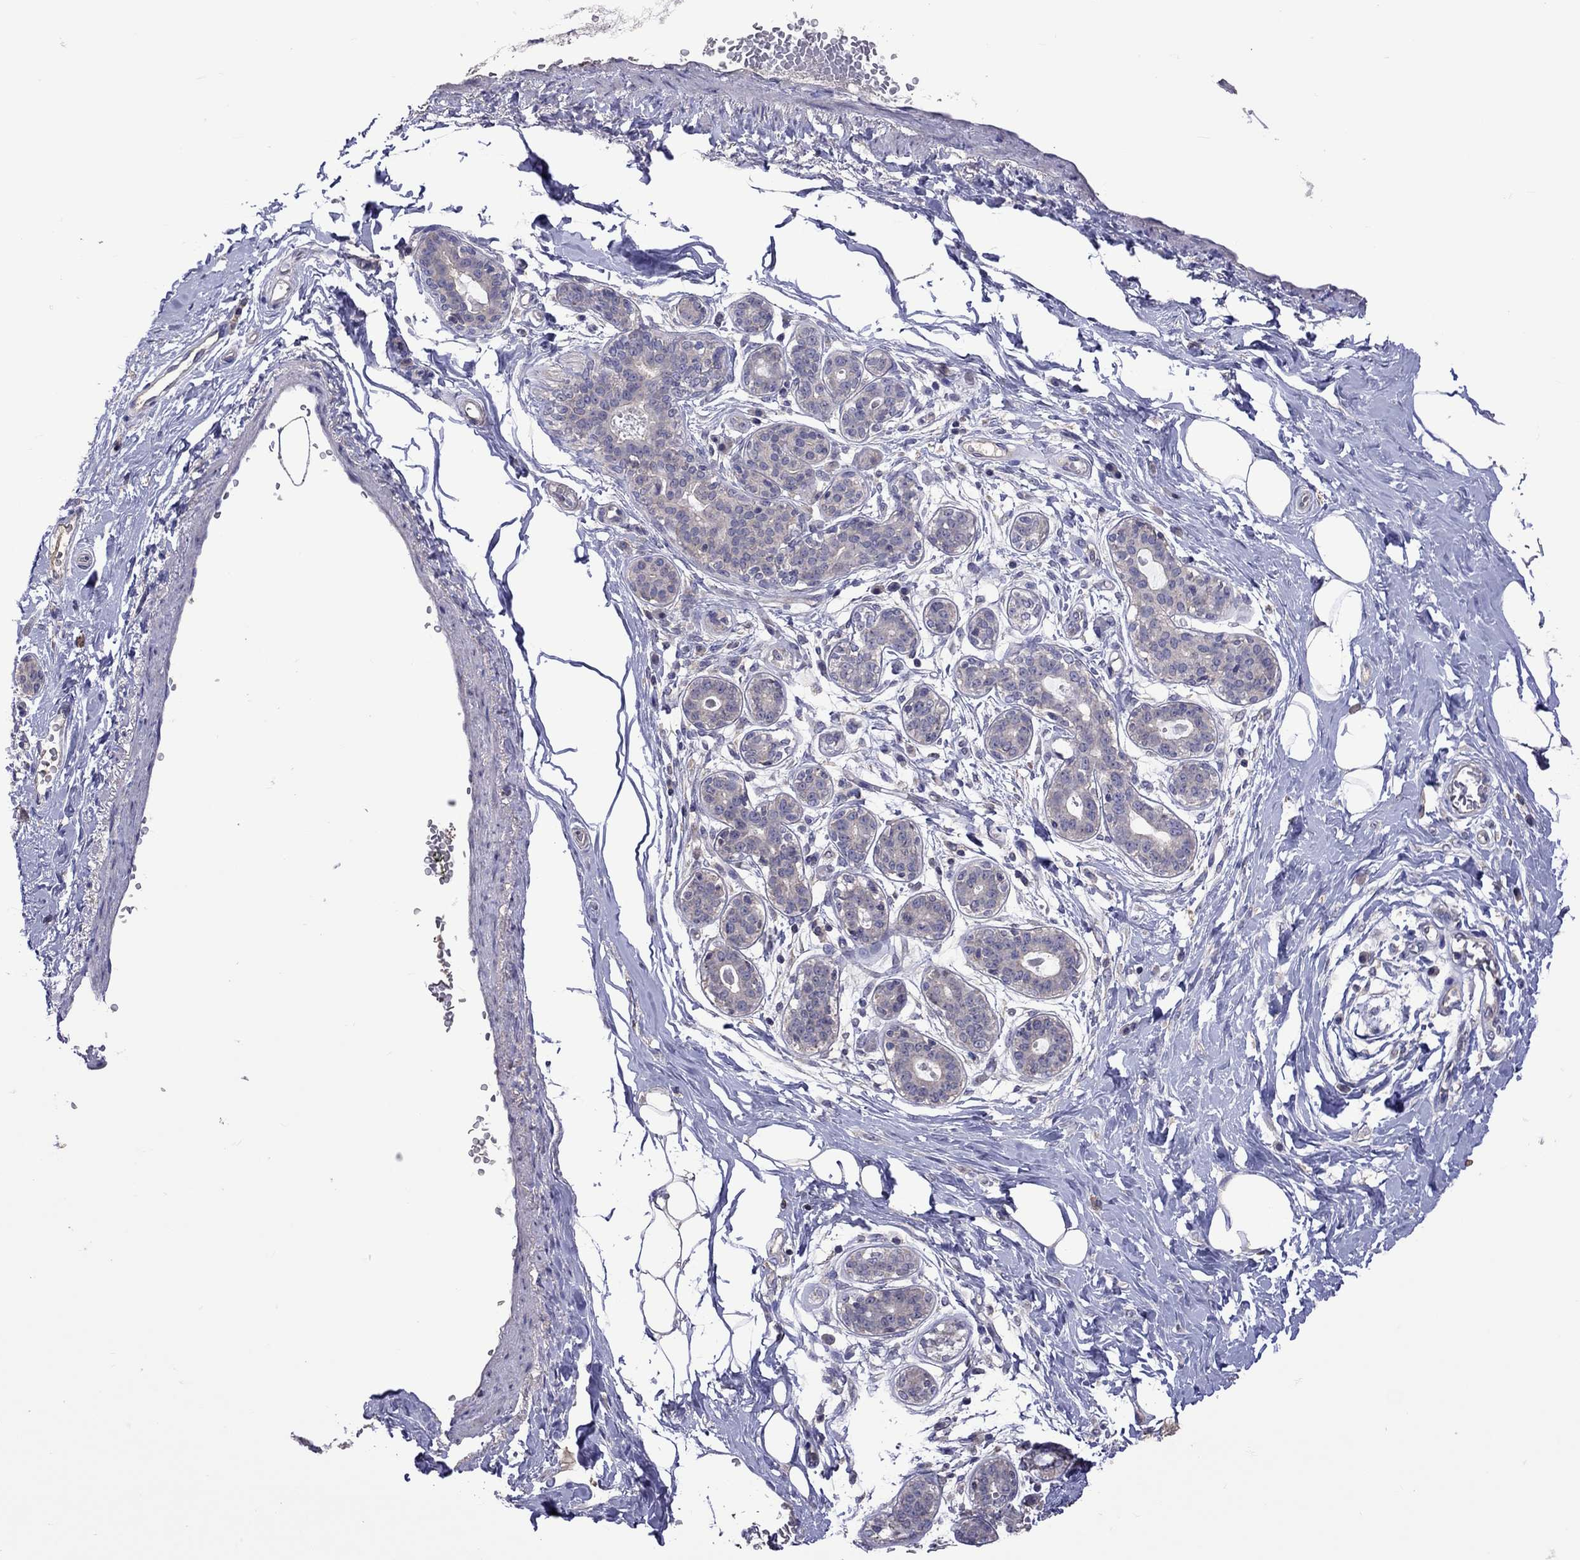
{"staining": {"intensity": "negative", "quantity": "none", "location": "none"}, "tissue": "breast", "cell_type": "Adipocytes", "image_type": "normal", "snomed": [{"axis": "morphology", "description": "Normal tissue, NOS"}, {"axis": "topography", "description": "Skin"}, {"axis": "topography", "description": "Breast"}], "caption": "A high-resolution histopathology image shows immunohistochemistry staining of unremarkable breast, which exhibits no significant expression in adipocytes. (Stains: DAB (3,3'-diaminobenzidine) immunohistochemistry with hematoxylin counter stain, Microscopy: brightfield microscopy at high magnification).", "gene": "RTP5", "patient": {"sex": "female", "age": 43}}